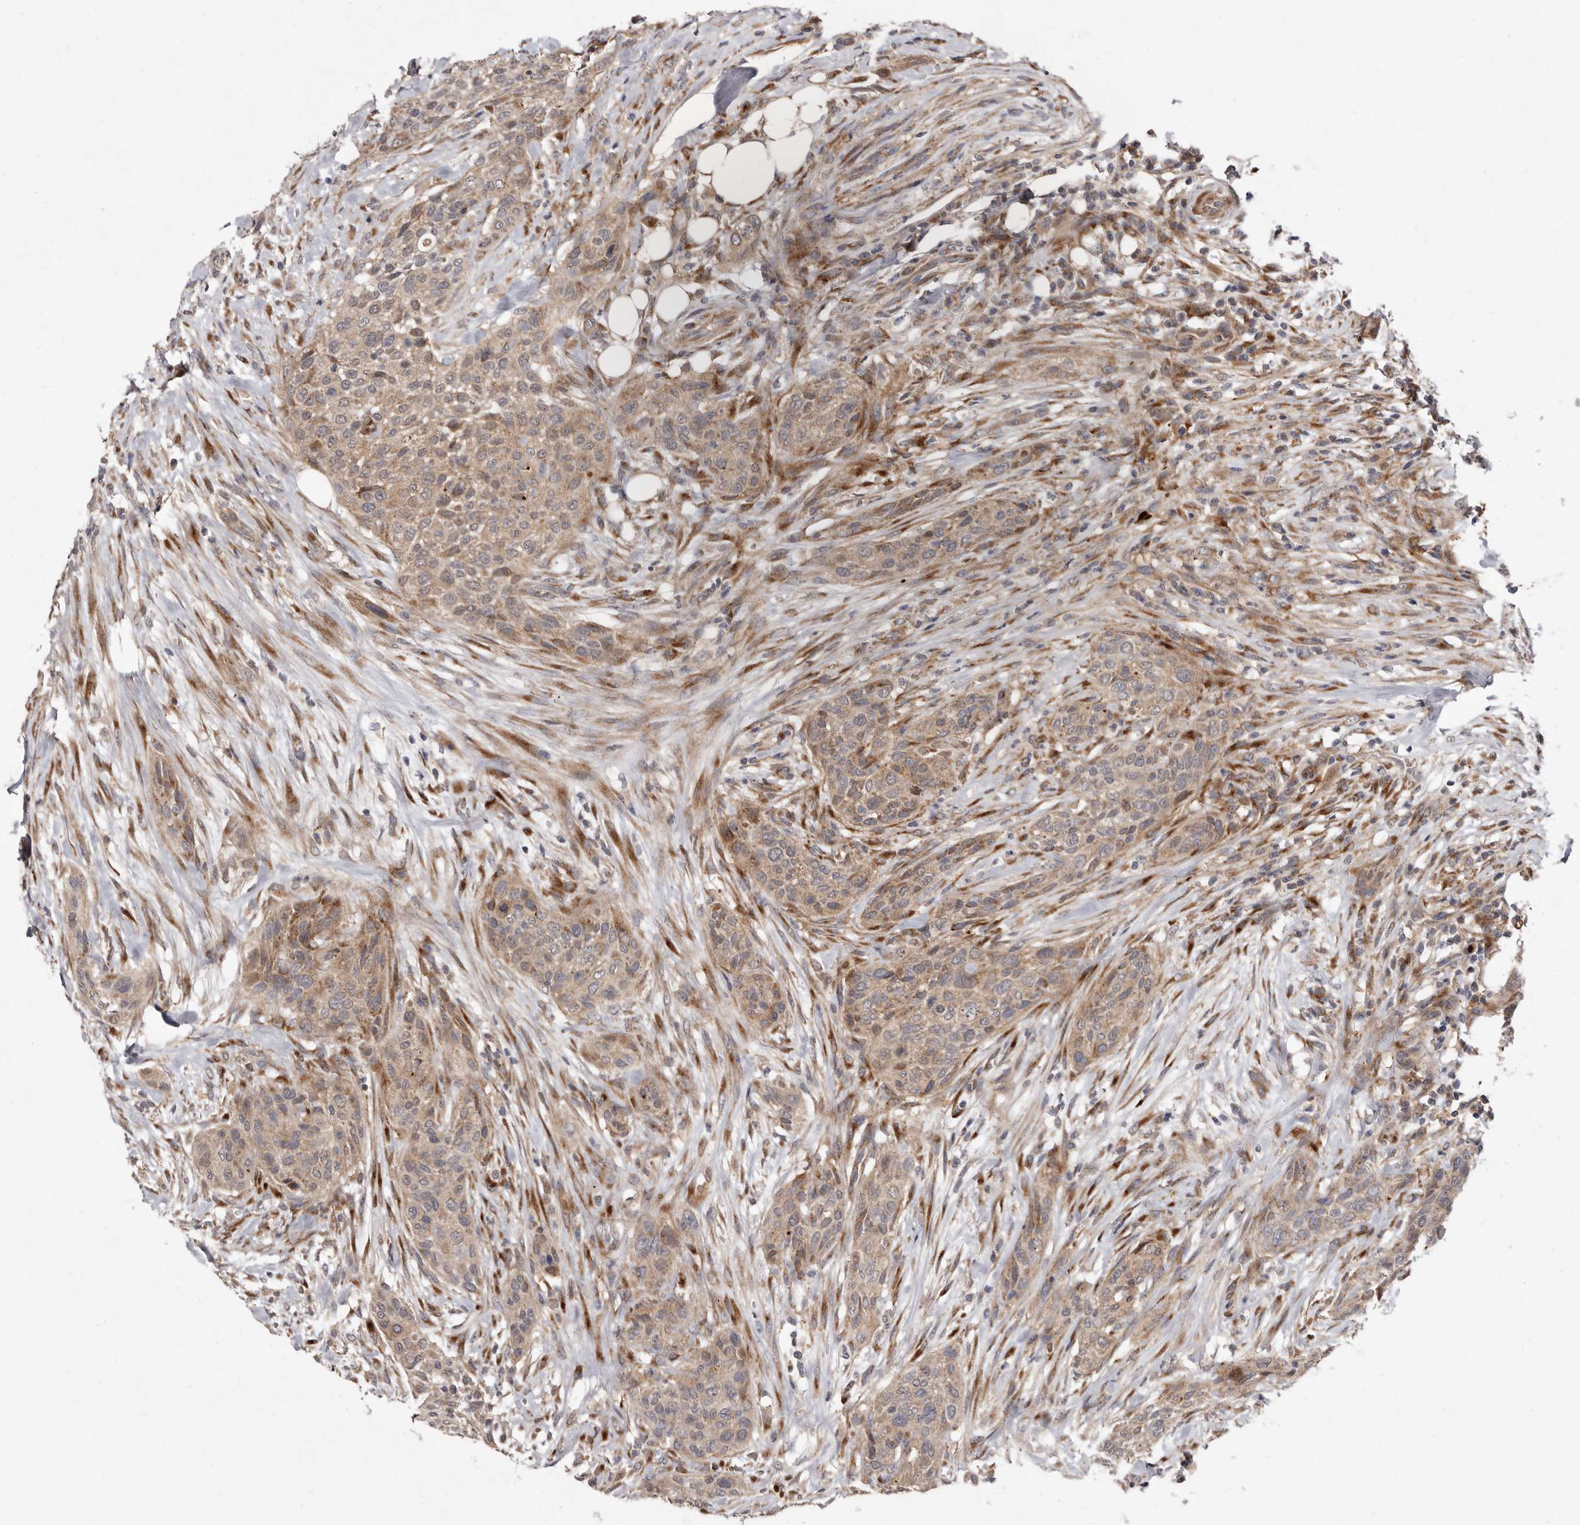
{"staining": {"intensity": "weak", "quantity": ">75%", "location": "cytoplasmic/membranous"}, "tissue": "urothelial cancer", "cell_type": "Tumor cells", "image_type": "cancer", "snomed": [{"axis": "morphology", "description": "Urothelial carcinoma, High grade"}, {"axis": "topography", "description": "Urinary bladder"}], "caption": "A brown stain highlights weak cytoplasmic/membranous staining of a protein in human urothelial cancer tumor cells.", "gene": "FLAD1", "patient": {"sex": "male", "age": 35}}